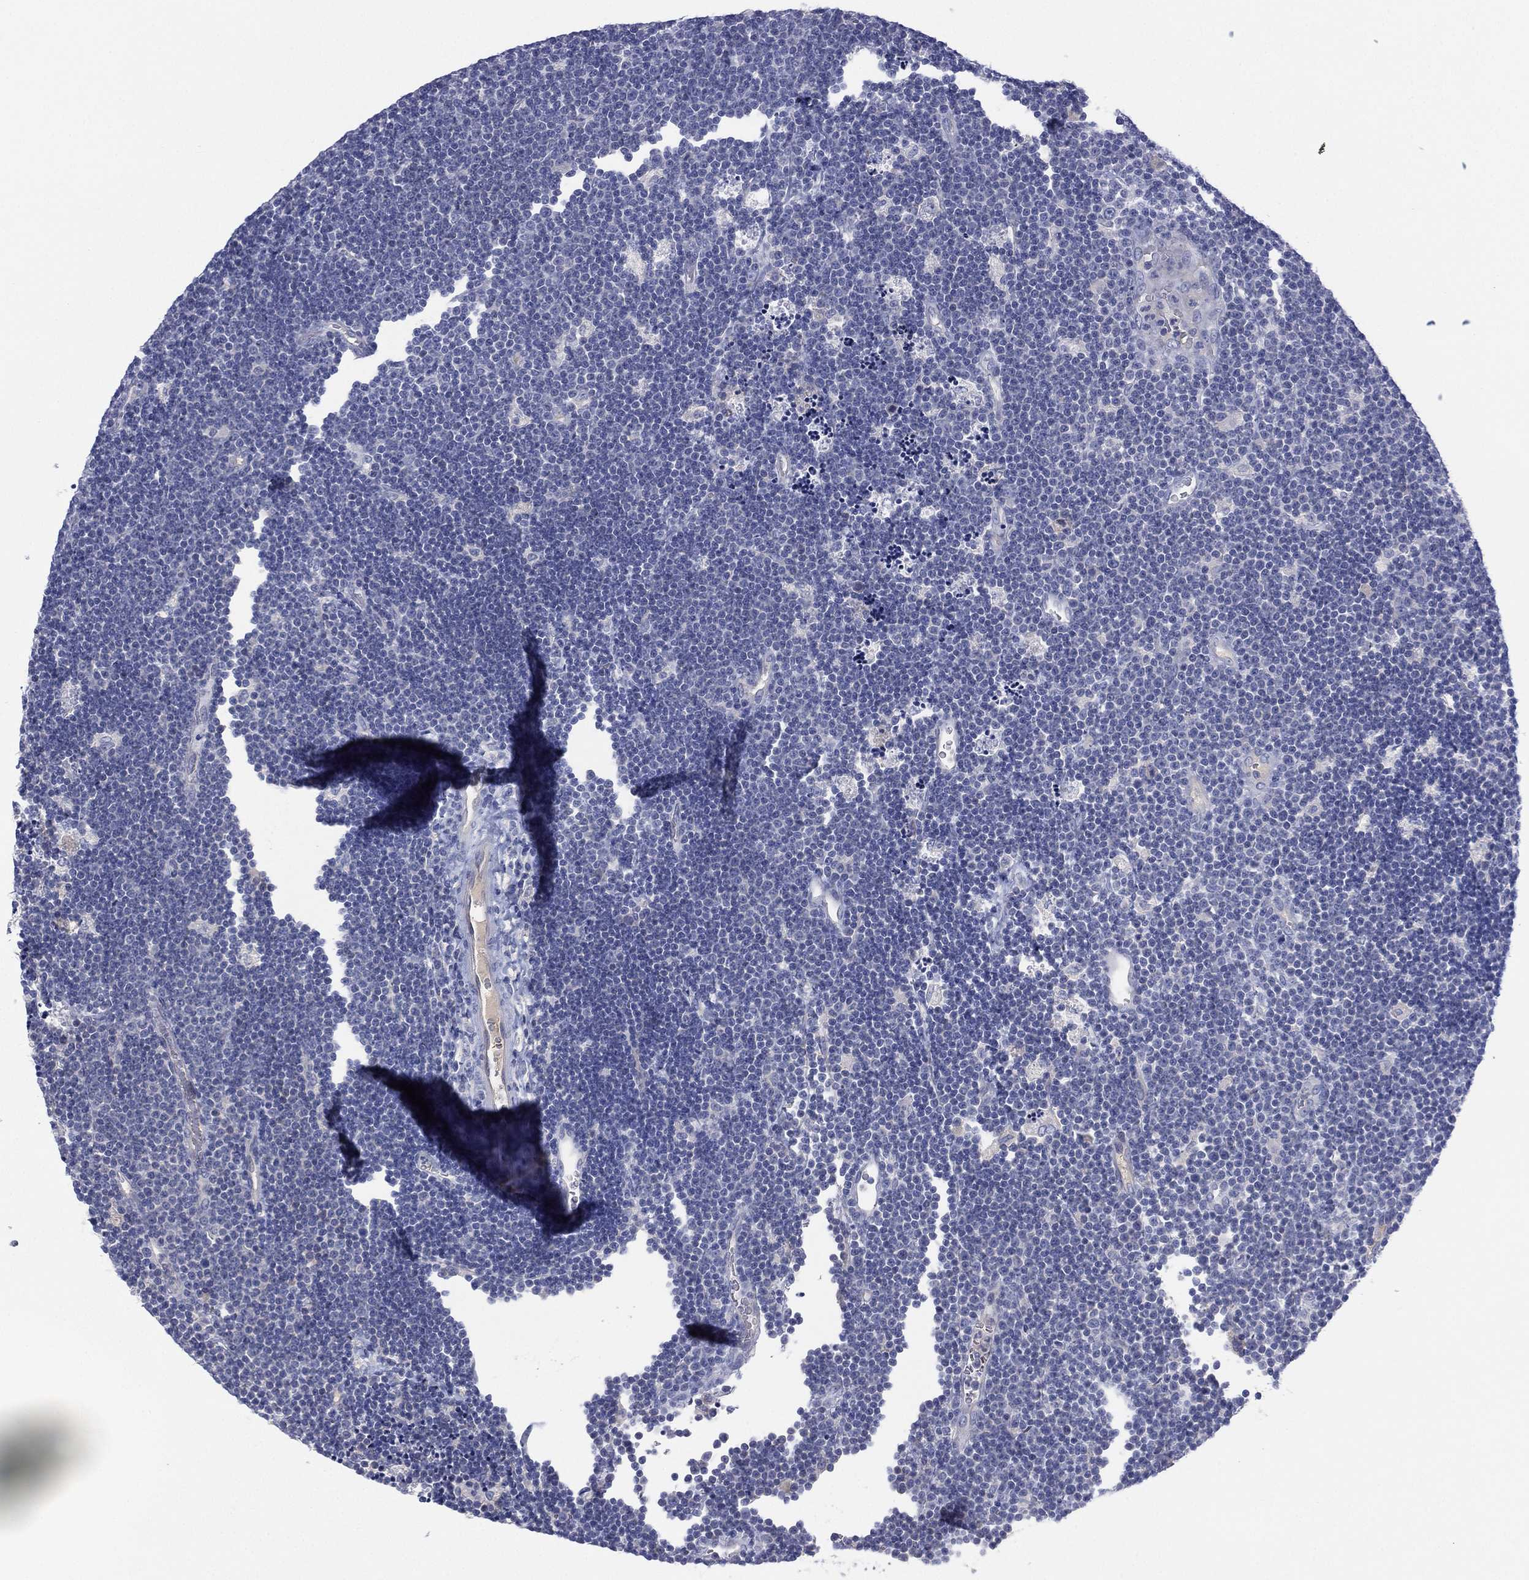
{"staining": {"intensity": "negative", "quantity": "none", "location": "none"}, "tissue": "lymphoma", "cell_type": "Tumor cells", "image_type": "cancer", "snomed": [{"axis": "morphology", "description": "Malignant lymphoma, non-Hodgkin's type, Low grade"}, {"axis": "topography", "description": "Brain"}], "caption": "Micrograph shows no protein positivity in tumor cells of lymphoma tissue.", "gene": "CYP2D6", "patient": {"sex": "female", "age": 66}}